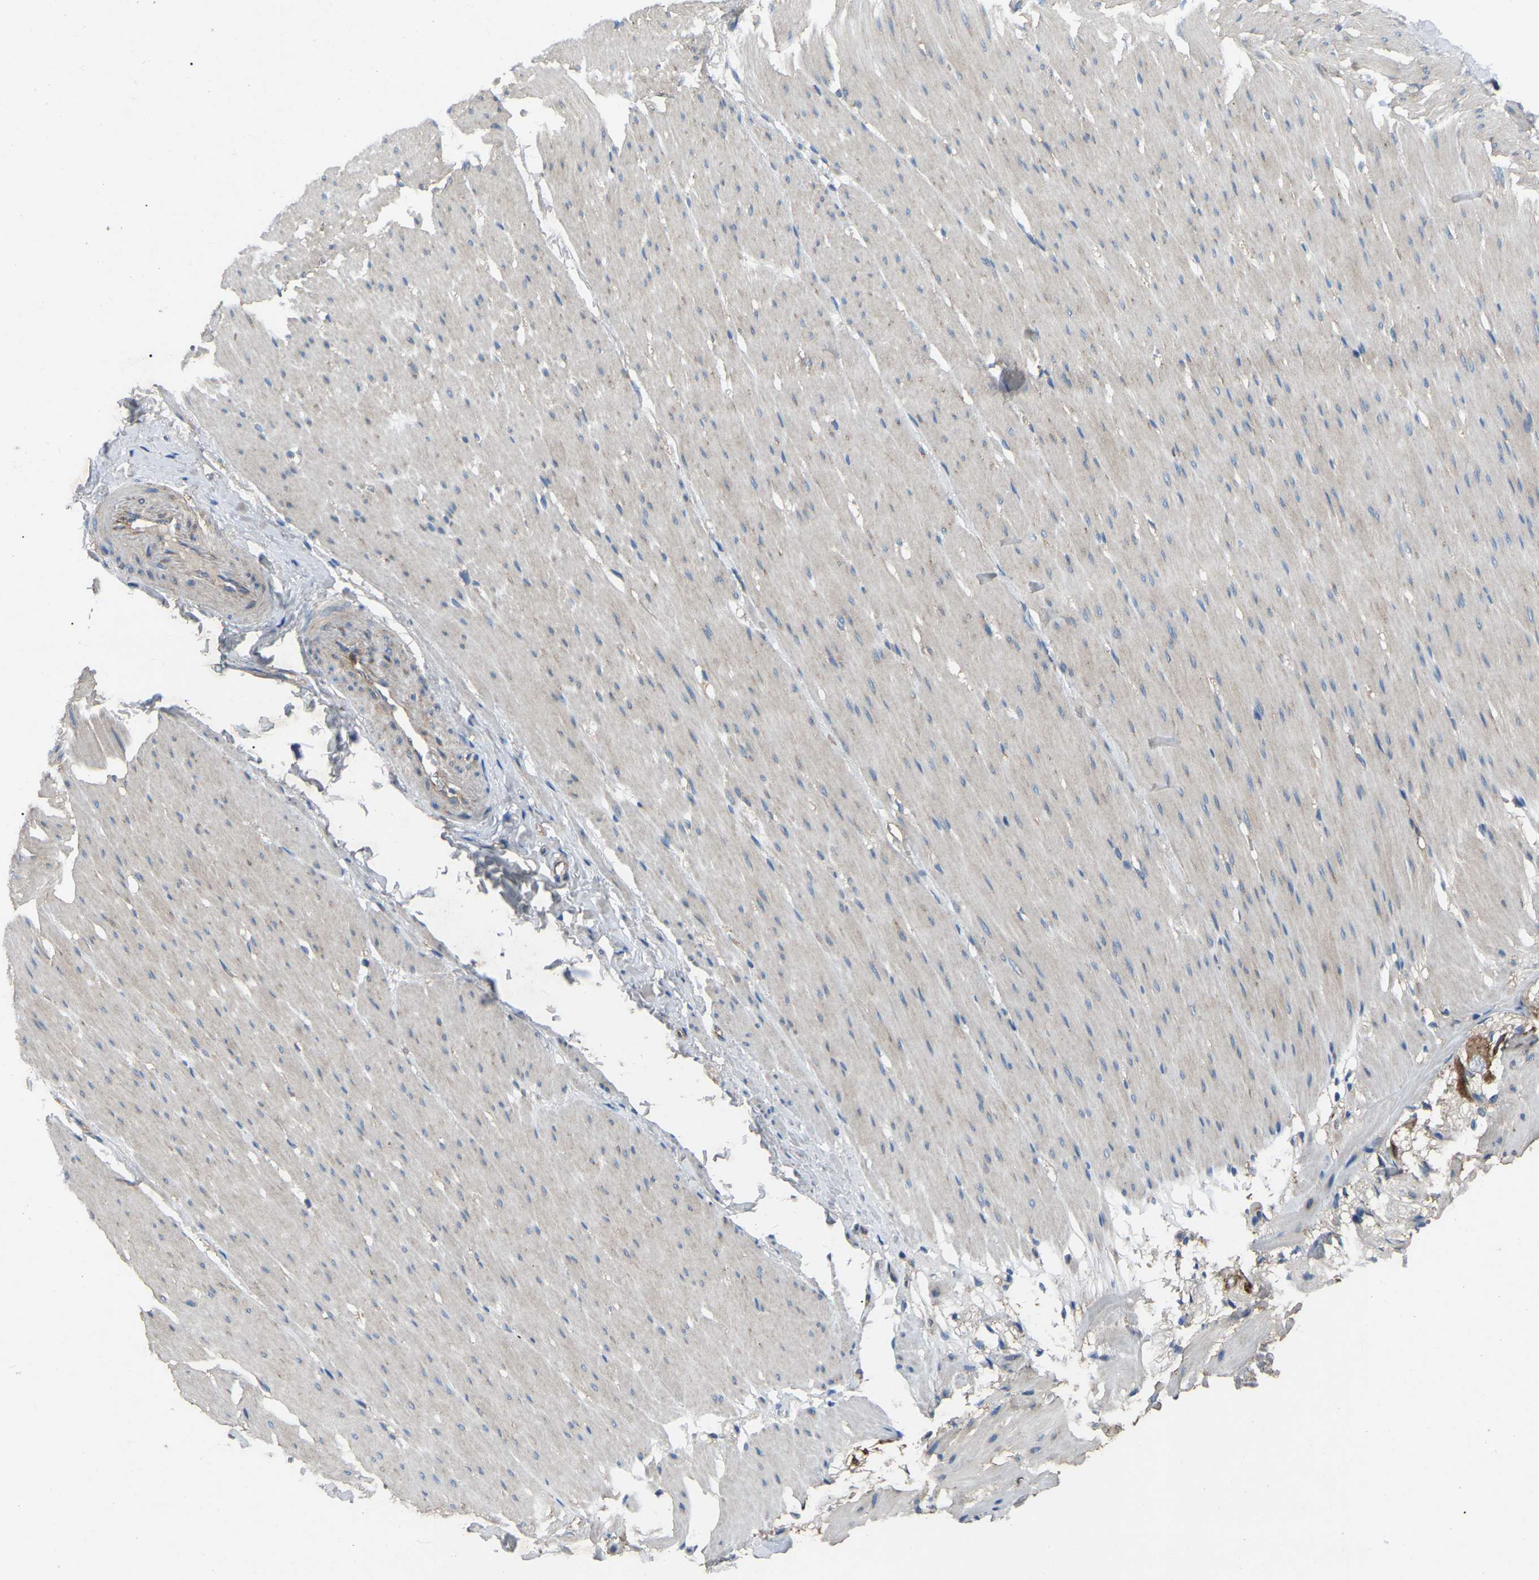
{"staining": {"intensity": "weak", "quantity": "<25%", "location": "cytoplasmic/membranous"}, "tissue": "smooth muscle", "cell_type": "Smooth muscle cells", "image_type": "normal", "snomed": [{"axis": "morphology", "description": "Normal tissue, NOS"}, {"axis": "topography", "description": "Smooth muscle"}, {"axis": "topography", "description": "Colon"}], "caption": "Smooth muscle was stained to show a protein in brown. There is no significant expression in smooth muscle cells. (DAB IHC visualized using brightfield microscopy, high magnification).", "gene": "AIMP1", "patient": {"sex": "male", "age": 67}}